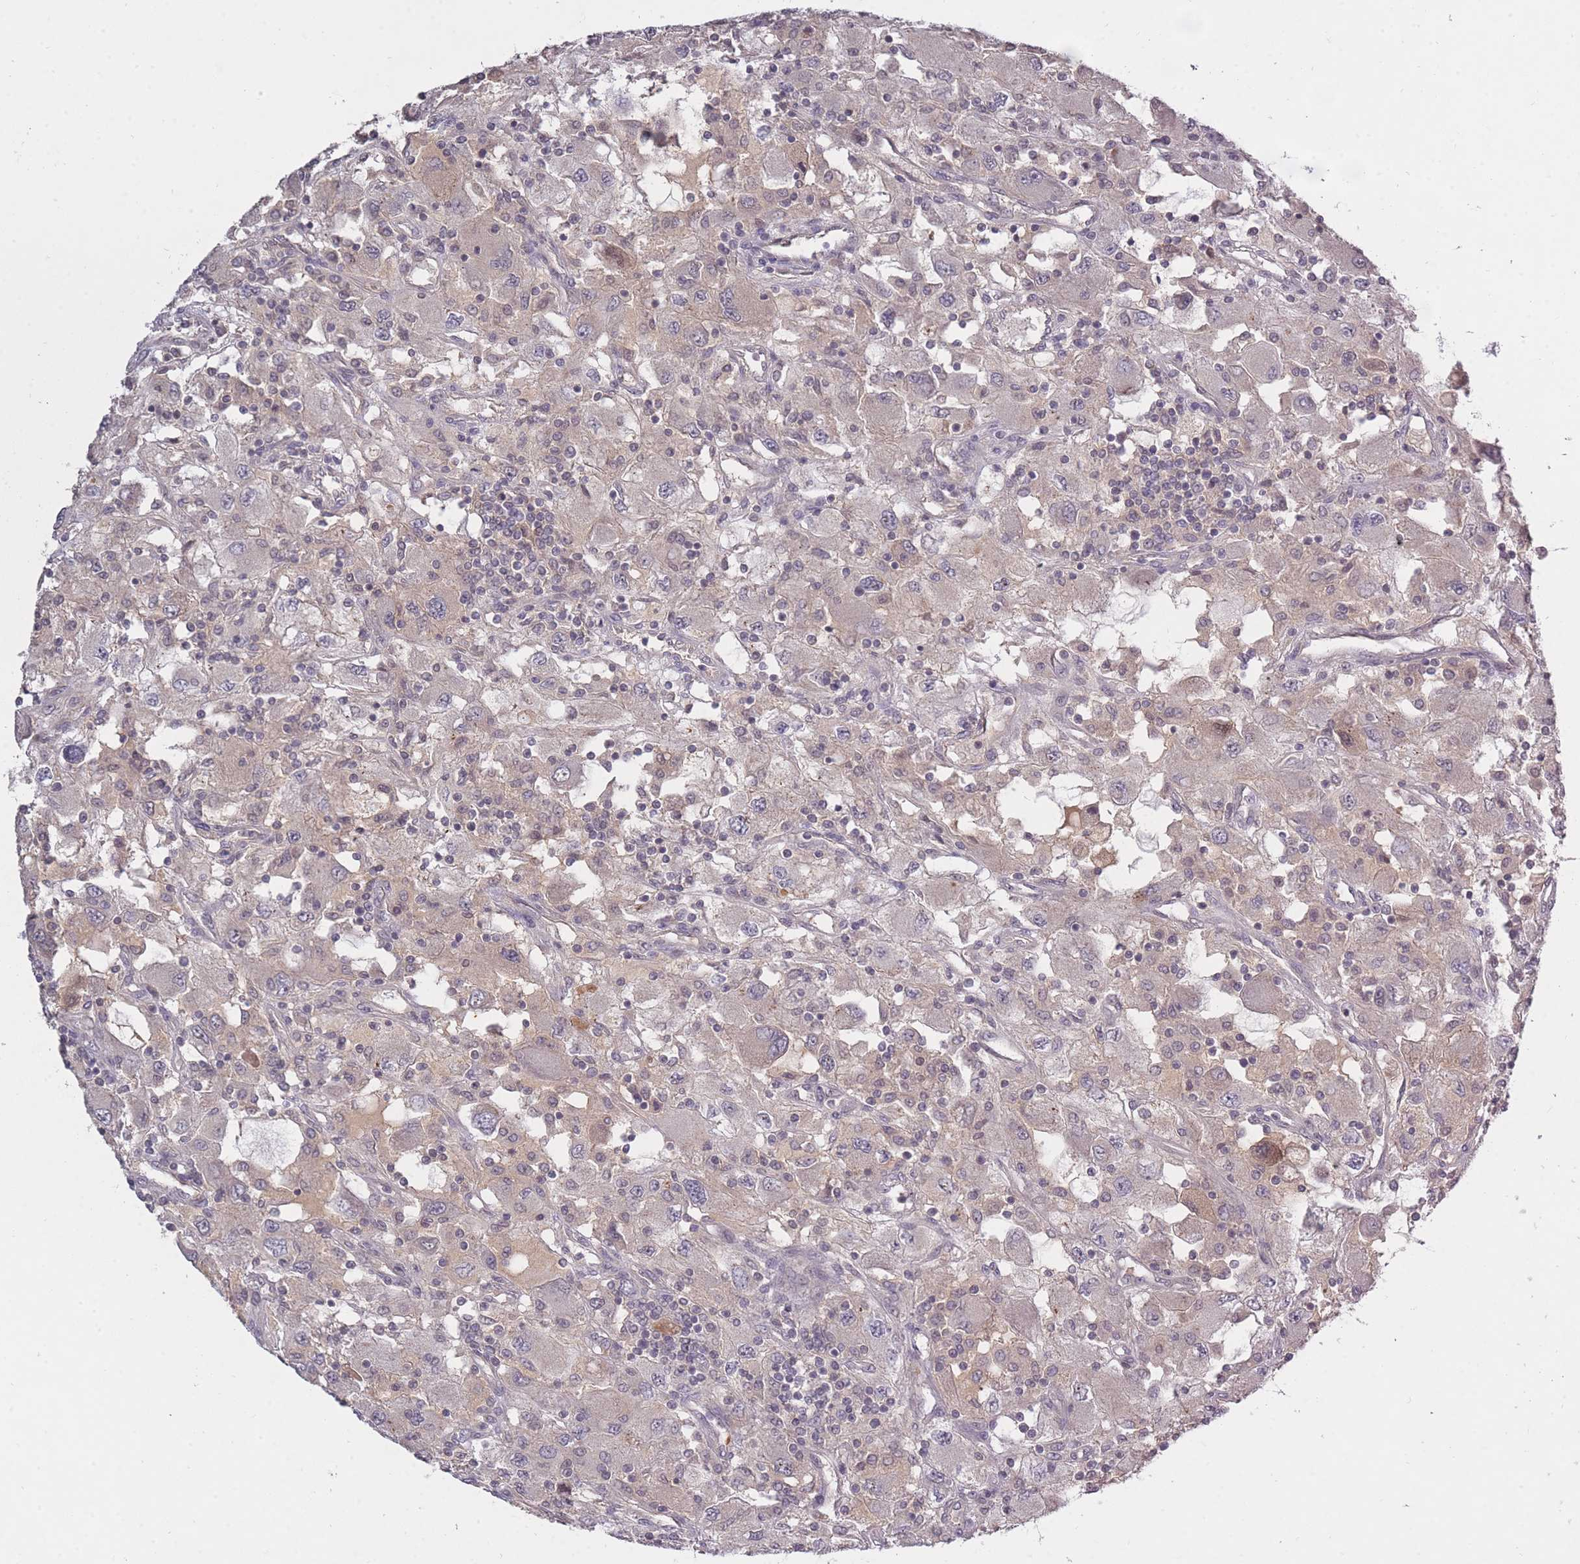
{"staining": {"intensity": "negative", "quantity": "none", "location": "none"}, "tissue": "renal cancer", "cell_type": "Tumor cells", "image_type": "cancer", "snomed": [{"axis": "morphology", "description": "Adenocarcinoma, NOS"}, {"axis": "topography", "description": "Kidney"}], "caption": "High magnification brightfield microscopy of renal cancer stained with DAB (brown) and counterstained with hematoxylin (blue): tumor cells show no significant positivity.", "gene": "ADCYAP1R1", "patient": {"sex": "female", "age": 67}}